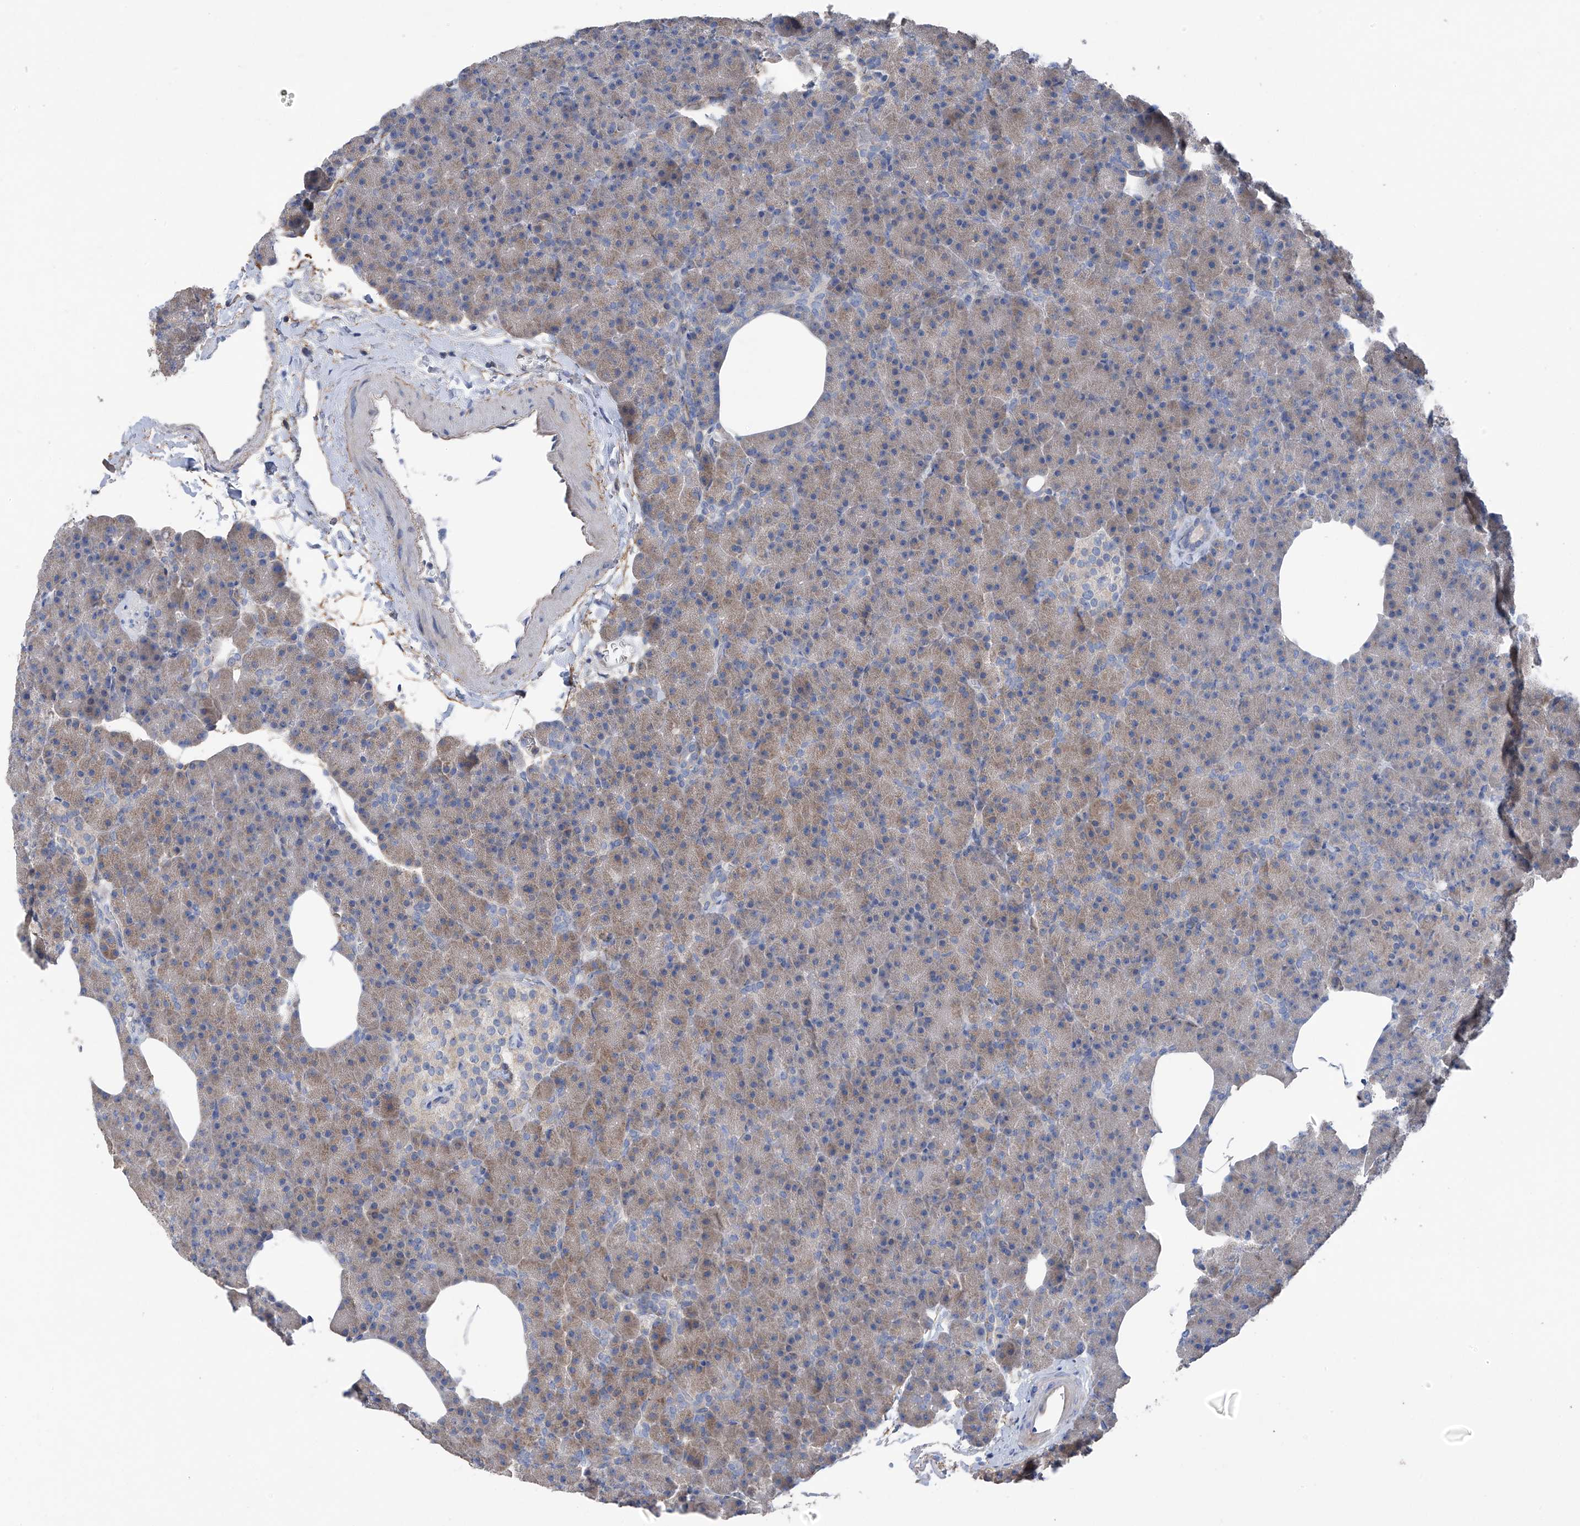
{"staining": {"intensity": "weak", "quantity": ">75%", "location": "cytoplasmic/membranous"}, "tissue": "pancreas", "cell_type": "Exocrine glandular cells", "image_type": "normal", "snomed": [{"axis": "morphology", "description": "Normal tissue, NOS"}, {"axis": "morphology", "description": "Carcinoid, malignant, NOS"}, {"axis": "topography", "description": "Pancreas"}], "caption": "Brown immunohistochemical staining in unremarkable human pancreas shows weak cytoplasmic/membranous expression in about >75% of exocrine glandular cells. (DAB (3,3'-diaminobenzidine) = brown stain, brightfield microscopy at high magnification).", "gene": "GALNTL6", "patient": {"sex": "female", "age": 35}}